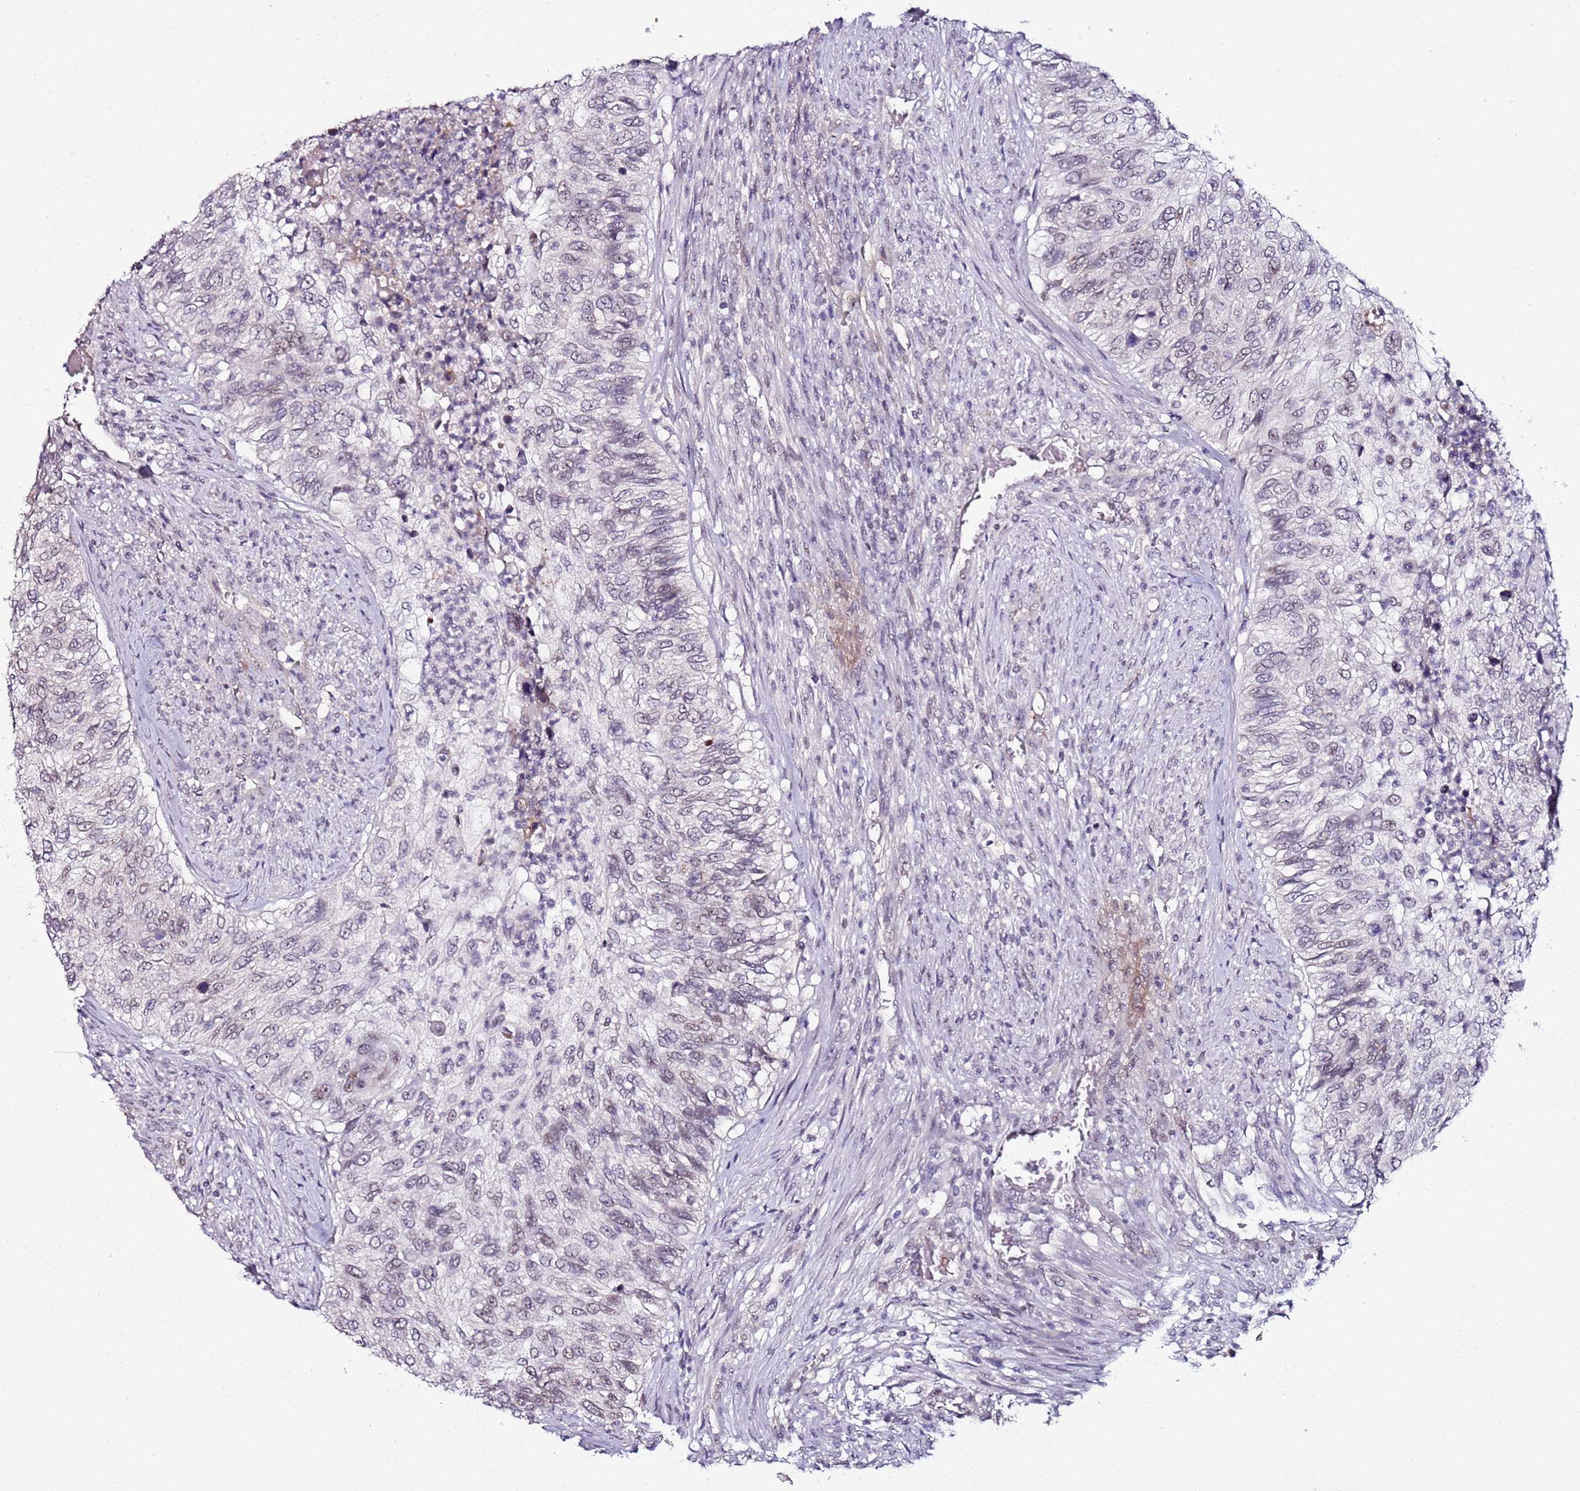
{"staining": {"intensity": "weak", "quantity": "<25%", "location": "nuclear"}, "tissue": "urothelial cancer", "cell_type": "Tumor cells", "image_type": "cancer", "snomed": [{"axis": "morphology", "description": "Urothelial carcinoma, High grade"}, {"axis": "topography", "description": "Urinary bladder"}], "caption": "High magnification brightfield microscopy of high-grade urothelial carcinoma stained with DAB (3,3'-diaminobenzidine) (brown) and counterstained with hematoxylin (blue): tumor cells show no significant expression. The staining is performed using DAB (3,3'-diaminobenzidine) brown chromogen with nuclei counter-stained in using hematoxylin.", "gene": "DUSP28", "patient": {"sex": "female", "age": 60}}